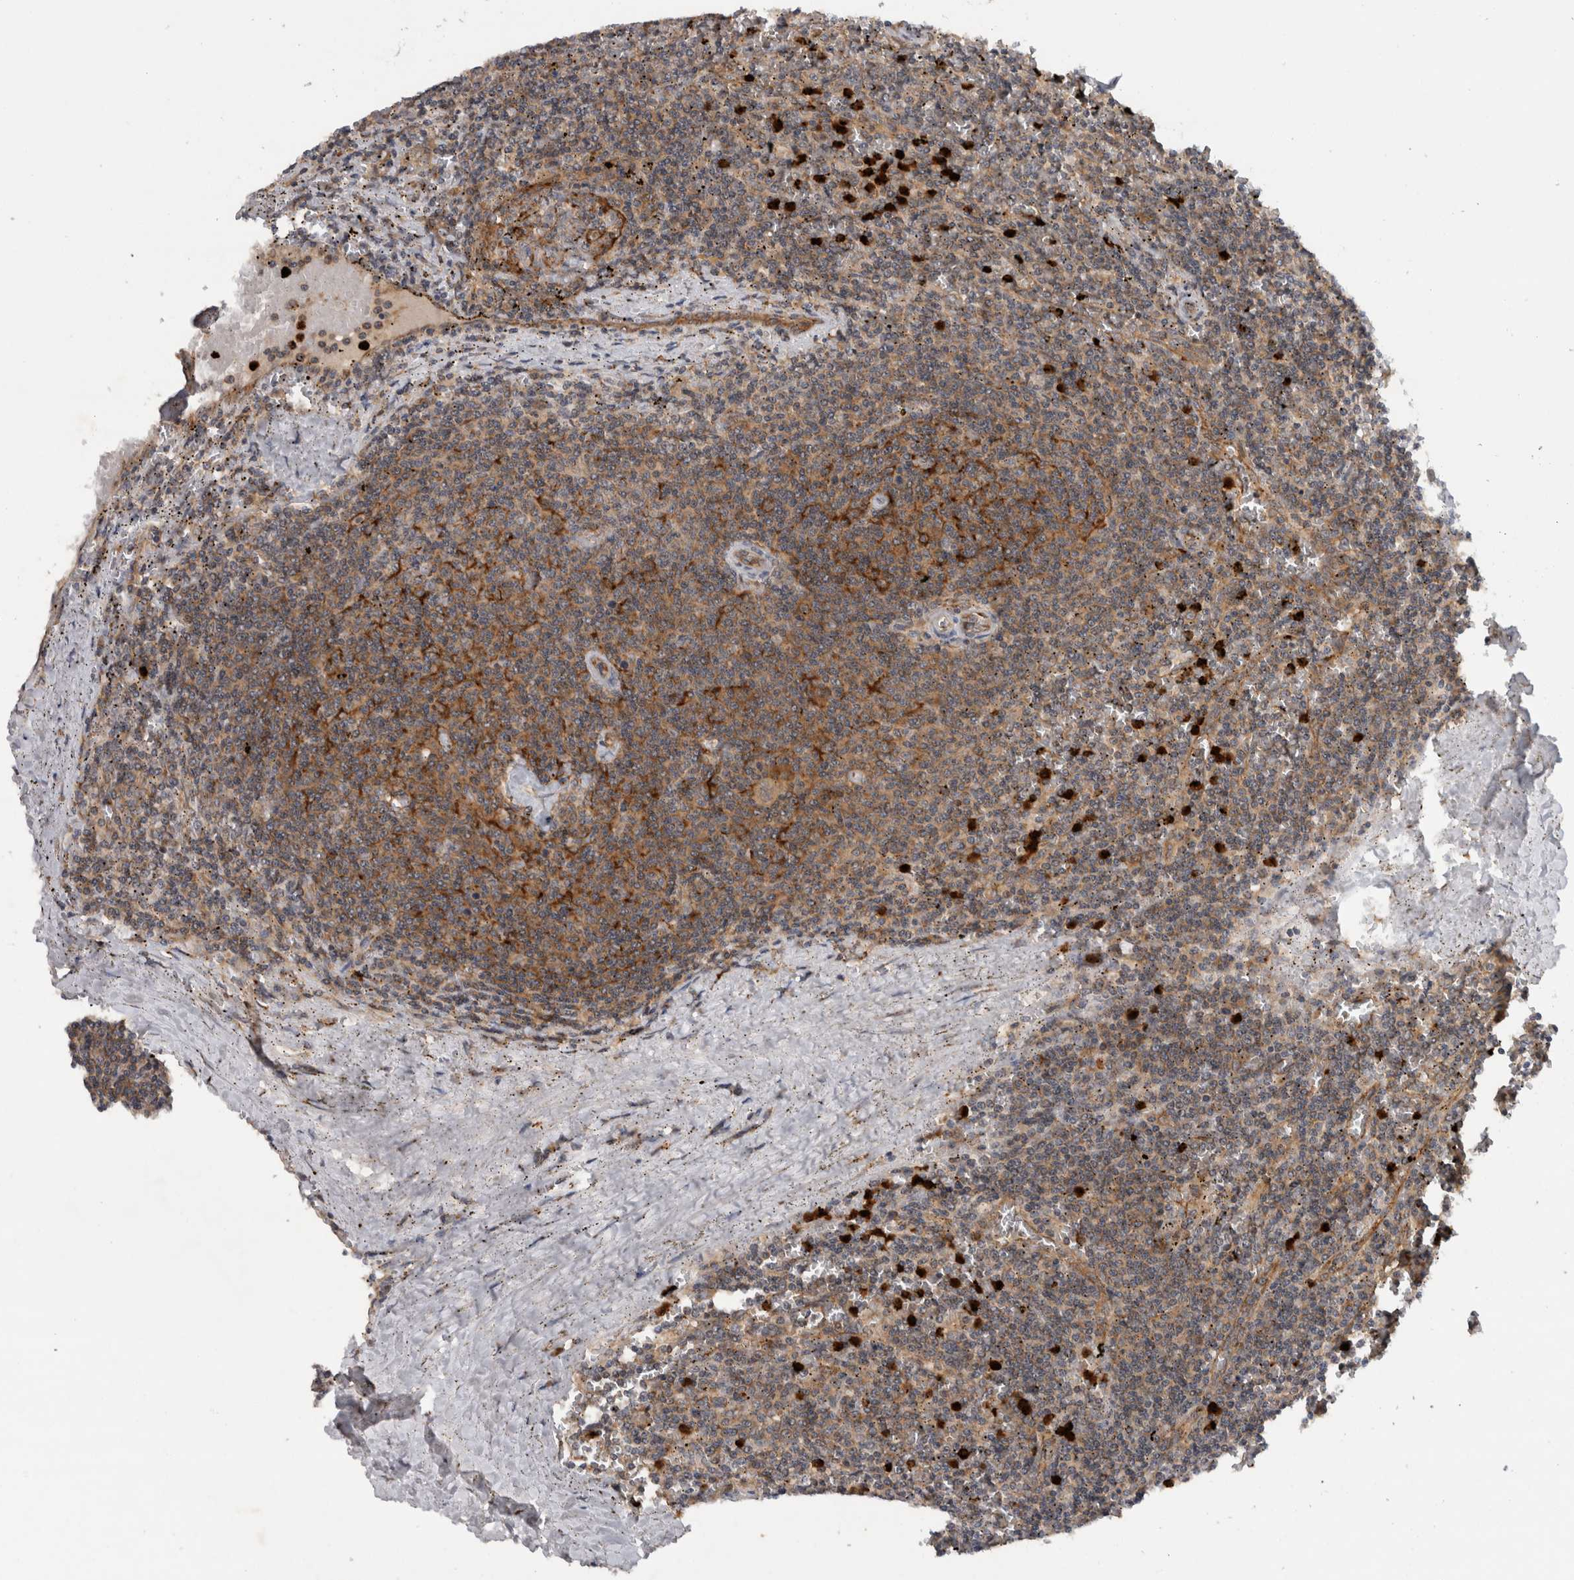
{"staining": {"intensity": "moderate", "quantity": ">75%", "location": "cytoplasmic/membranous"}, "tissue": "lymphoma", "cell_type": "Tumor cells", "image_type": "cancer", "snomed": [{"axis": "morphology", "description": "Malignant lymphoma, non-Hodgkin's type, Low grade"}, {"axis": "topography", "description": "Spleen"}], "caption": "Immunohistochemistry (IHC) image of human lymphoma stained for a protein (brown), which exhibits medium levels of moderate cytoplasmic/membranous staining in about >75% of tumor cells.", "gene": "PDCD2", "patient": {"sex": "female", "age": 50}}